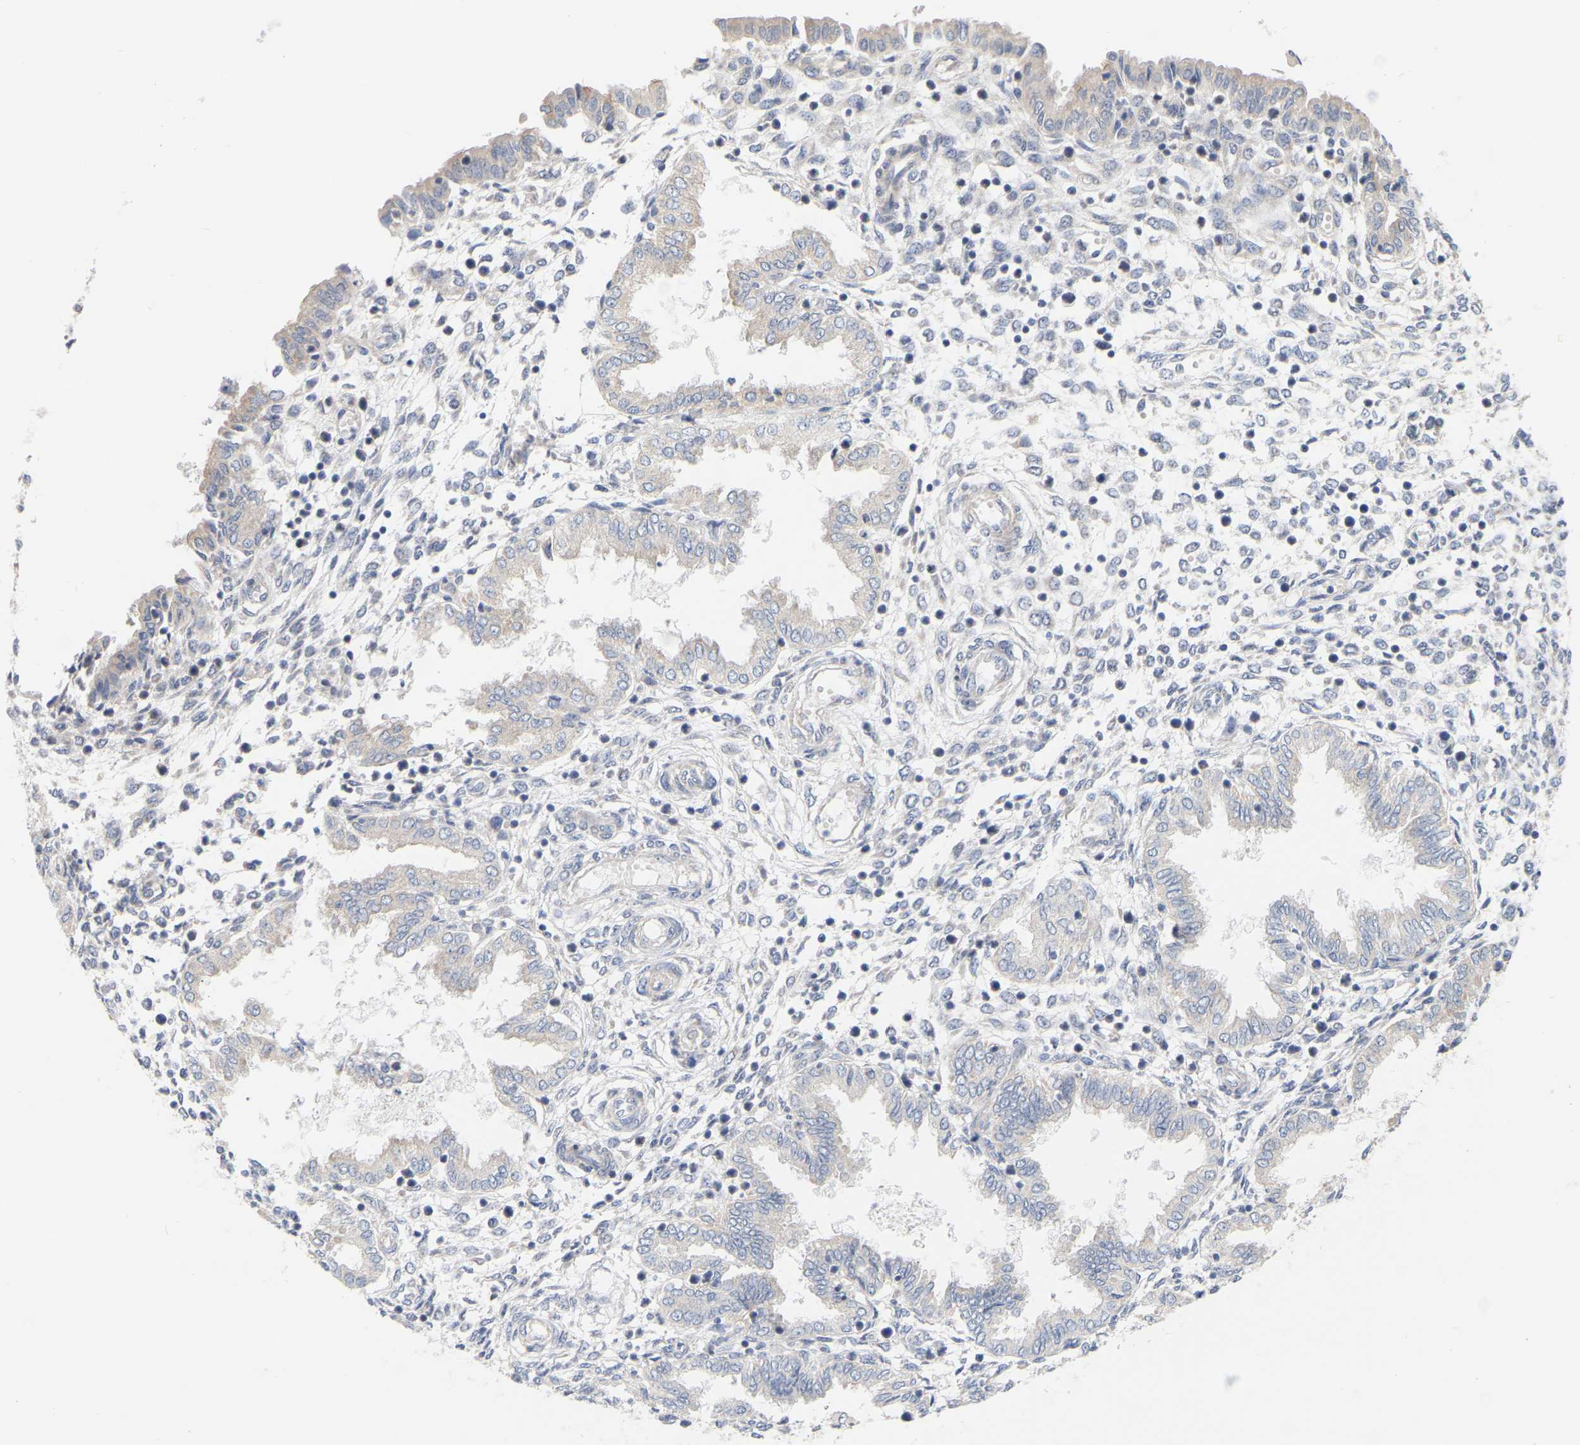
{"staining": {"intensity": "negative", "quantity": "none", "location": "none"}, "tissue": "endometrium", "cell_type": "Cells in endometrial stroma", "image_type": "normal", "snomed": [{"axis": "morphology", "description": "Normal tissue, NOS"}, {"axis": "topography", "description": "Endometrium"}], "caption": "An immunohistochemistry (IHC) histopathology image of benign endometrium is shown. There is no staining in cells in endometrial stroma of endometrium. (Brightfield microscopy of DAB (3,3'-diaminobenzidine) IHC at high magnification).", "gene": "MINDY4", "patient": {"sex": "female", "age": 33}}